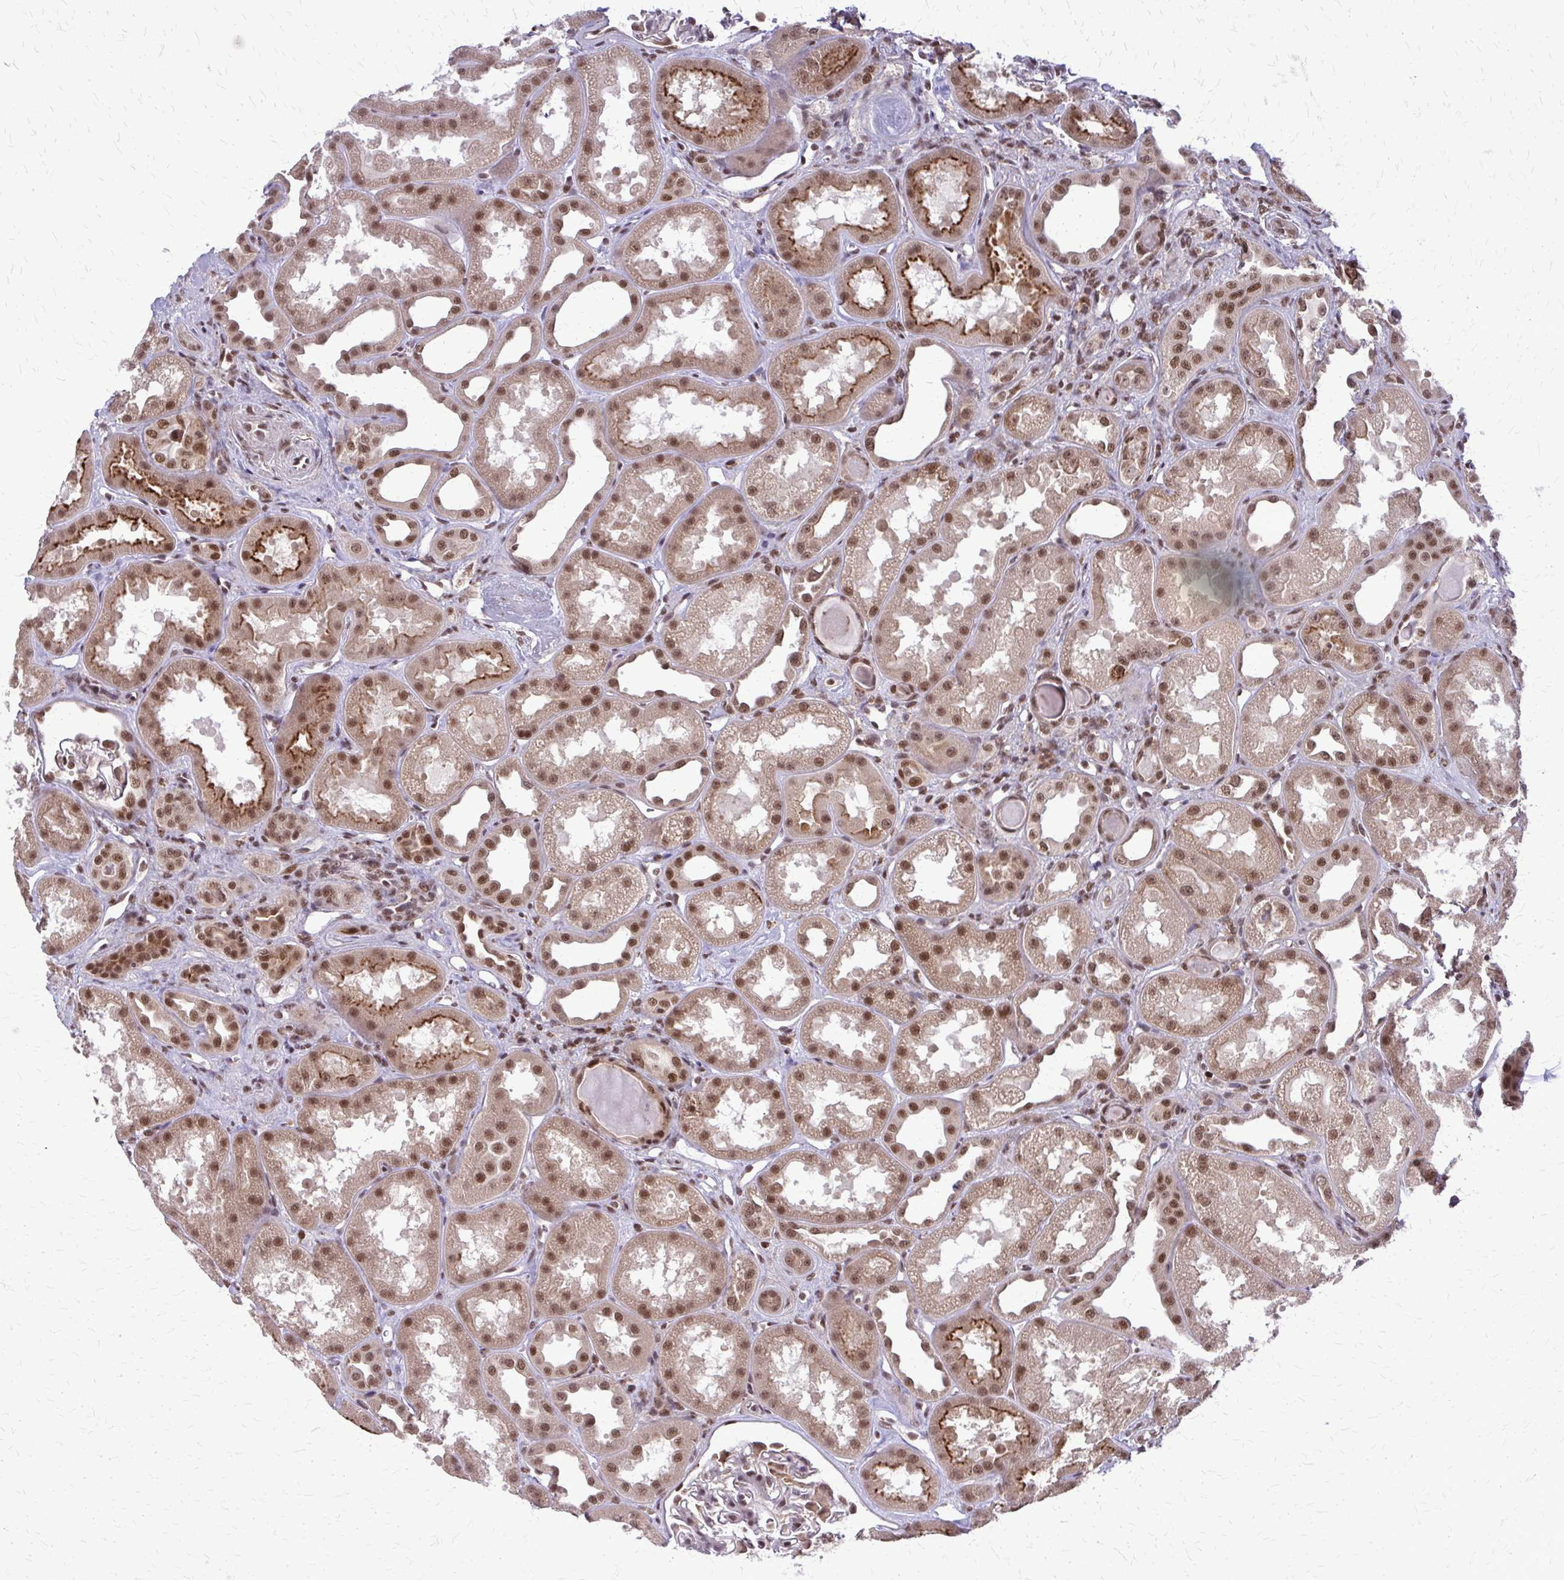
{"staining": {"intensity": "moderate", "quantity": ">75%", "location": "nuclear"}, "tissue": "kidney", "cell_type": "Cells in glomeruli", "image_type": "normal", "snomed": [{"axis": "morphology", "description": "Normal tissue, NOS"}, {"axis": "topography", "description": "Kidney"}], "caption": "Immunohistochemical staining of unremarkable kidney displays >75% levels of moderate nuclear protein staining in about >75% of cells in glomeruli. The protein is shown in brown color, while the nuclei are stained blue.", "gene": "HDAC3", "patient": {"sex": "male", "age": 61}}